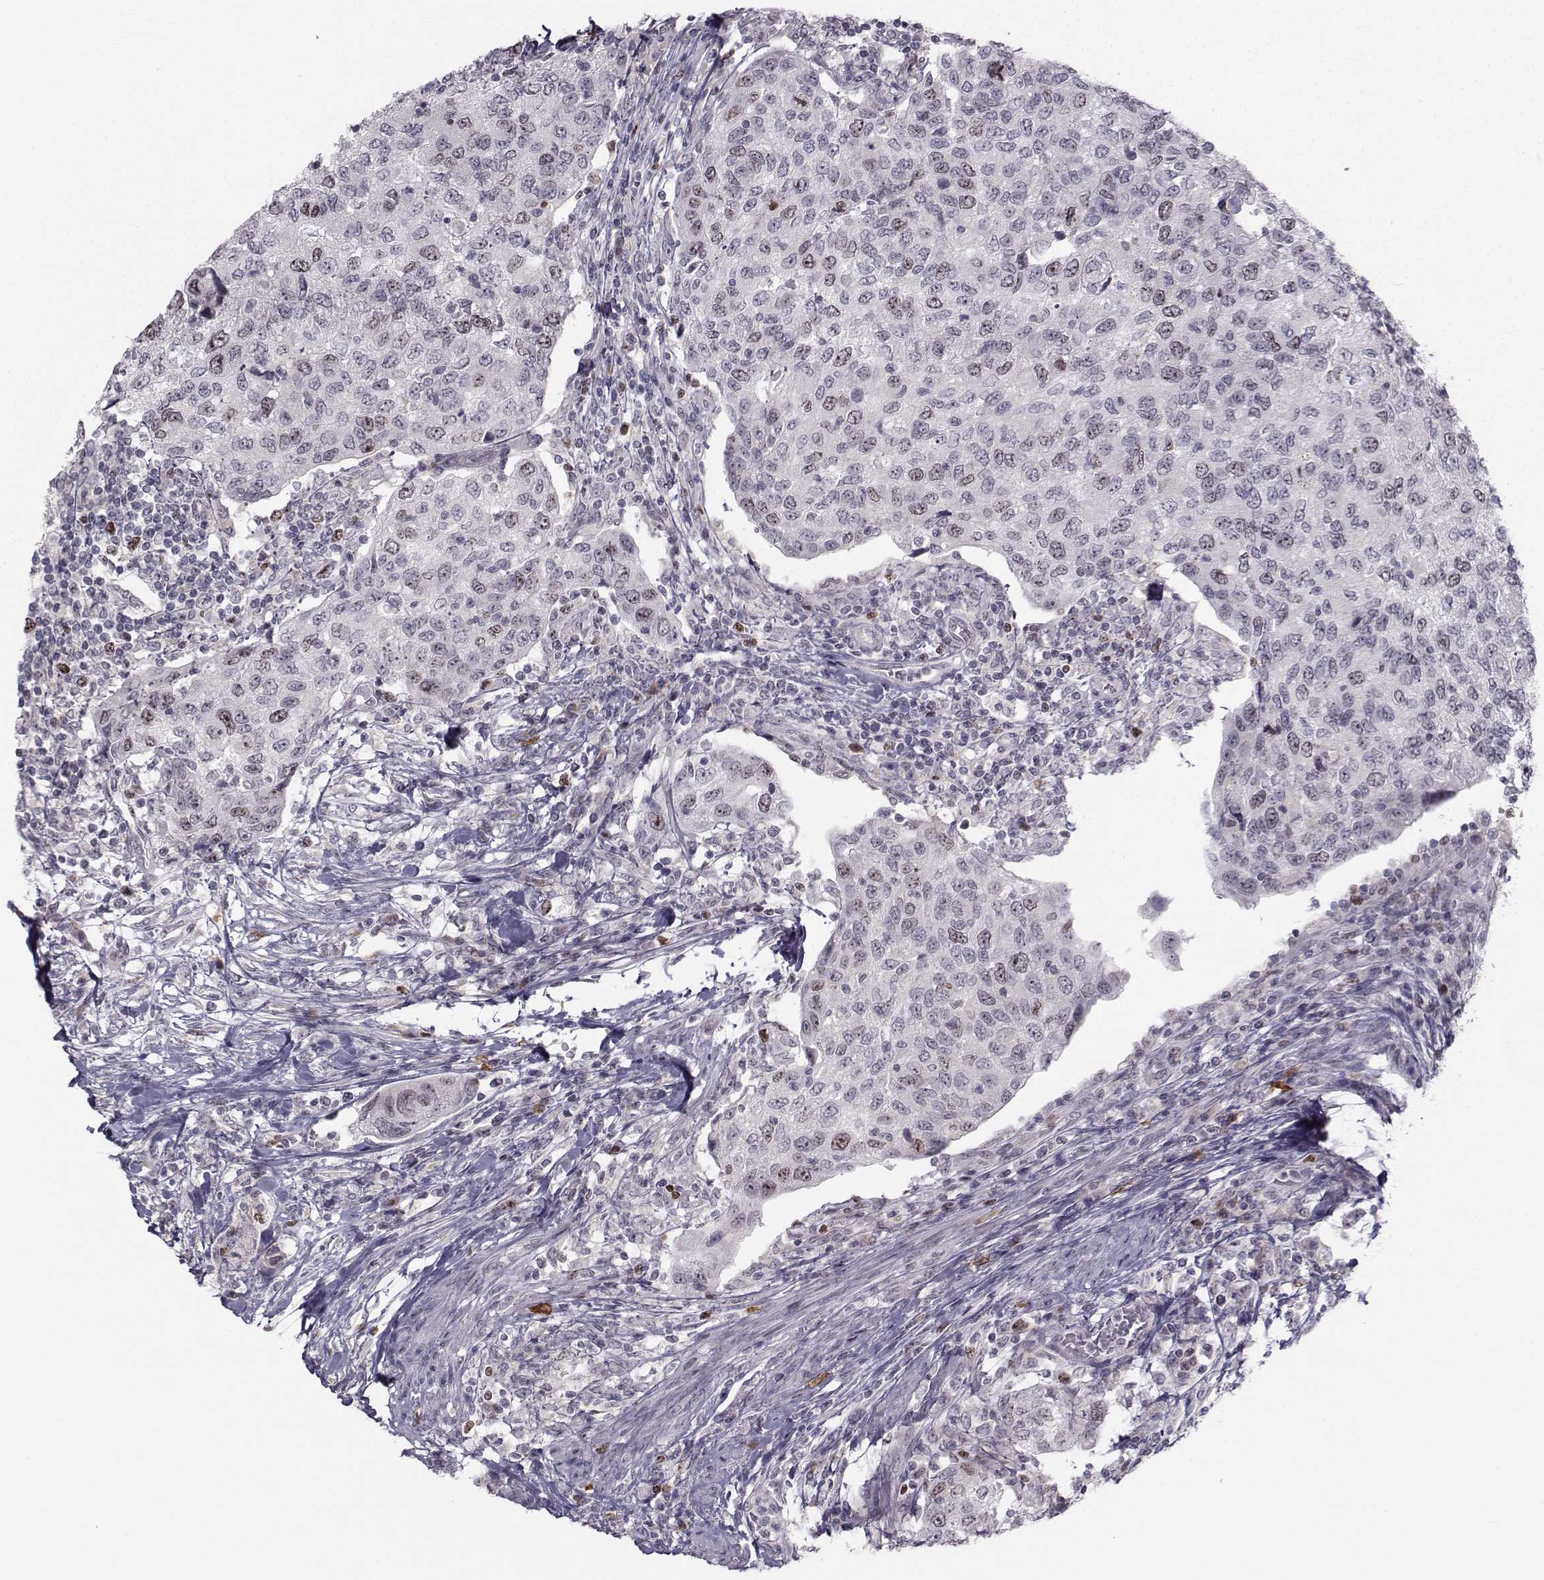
{"staining": {"intensity": "negative", "quantity": "none", "location": "none"}, "tissue": "urothelial cancer", "cell_type": "Tumor cells", "image_type": "cancer", "snomed": [{"axis": "morphology", "description": "Urothelial carcinoma, High grade"}, {"axis": "topography", "description": "Urinary bladder"}], "caption": "An immunohistochemistry image of urothelial carcinoma (high-grade) is shown. There is no staining in tumor cells of urothelial carcinoma (high-grade).", "gene": "LRP8", "patient": {"sex": "female", "age": 78}}